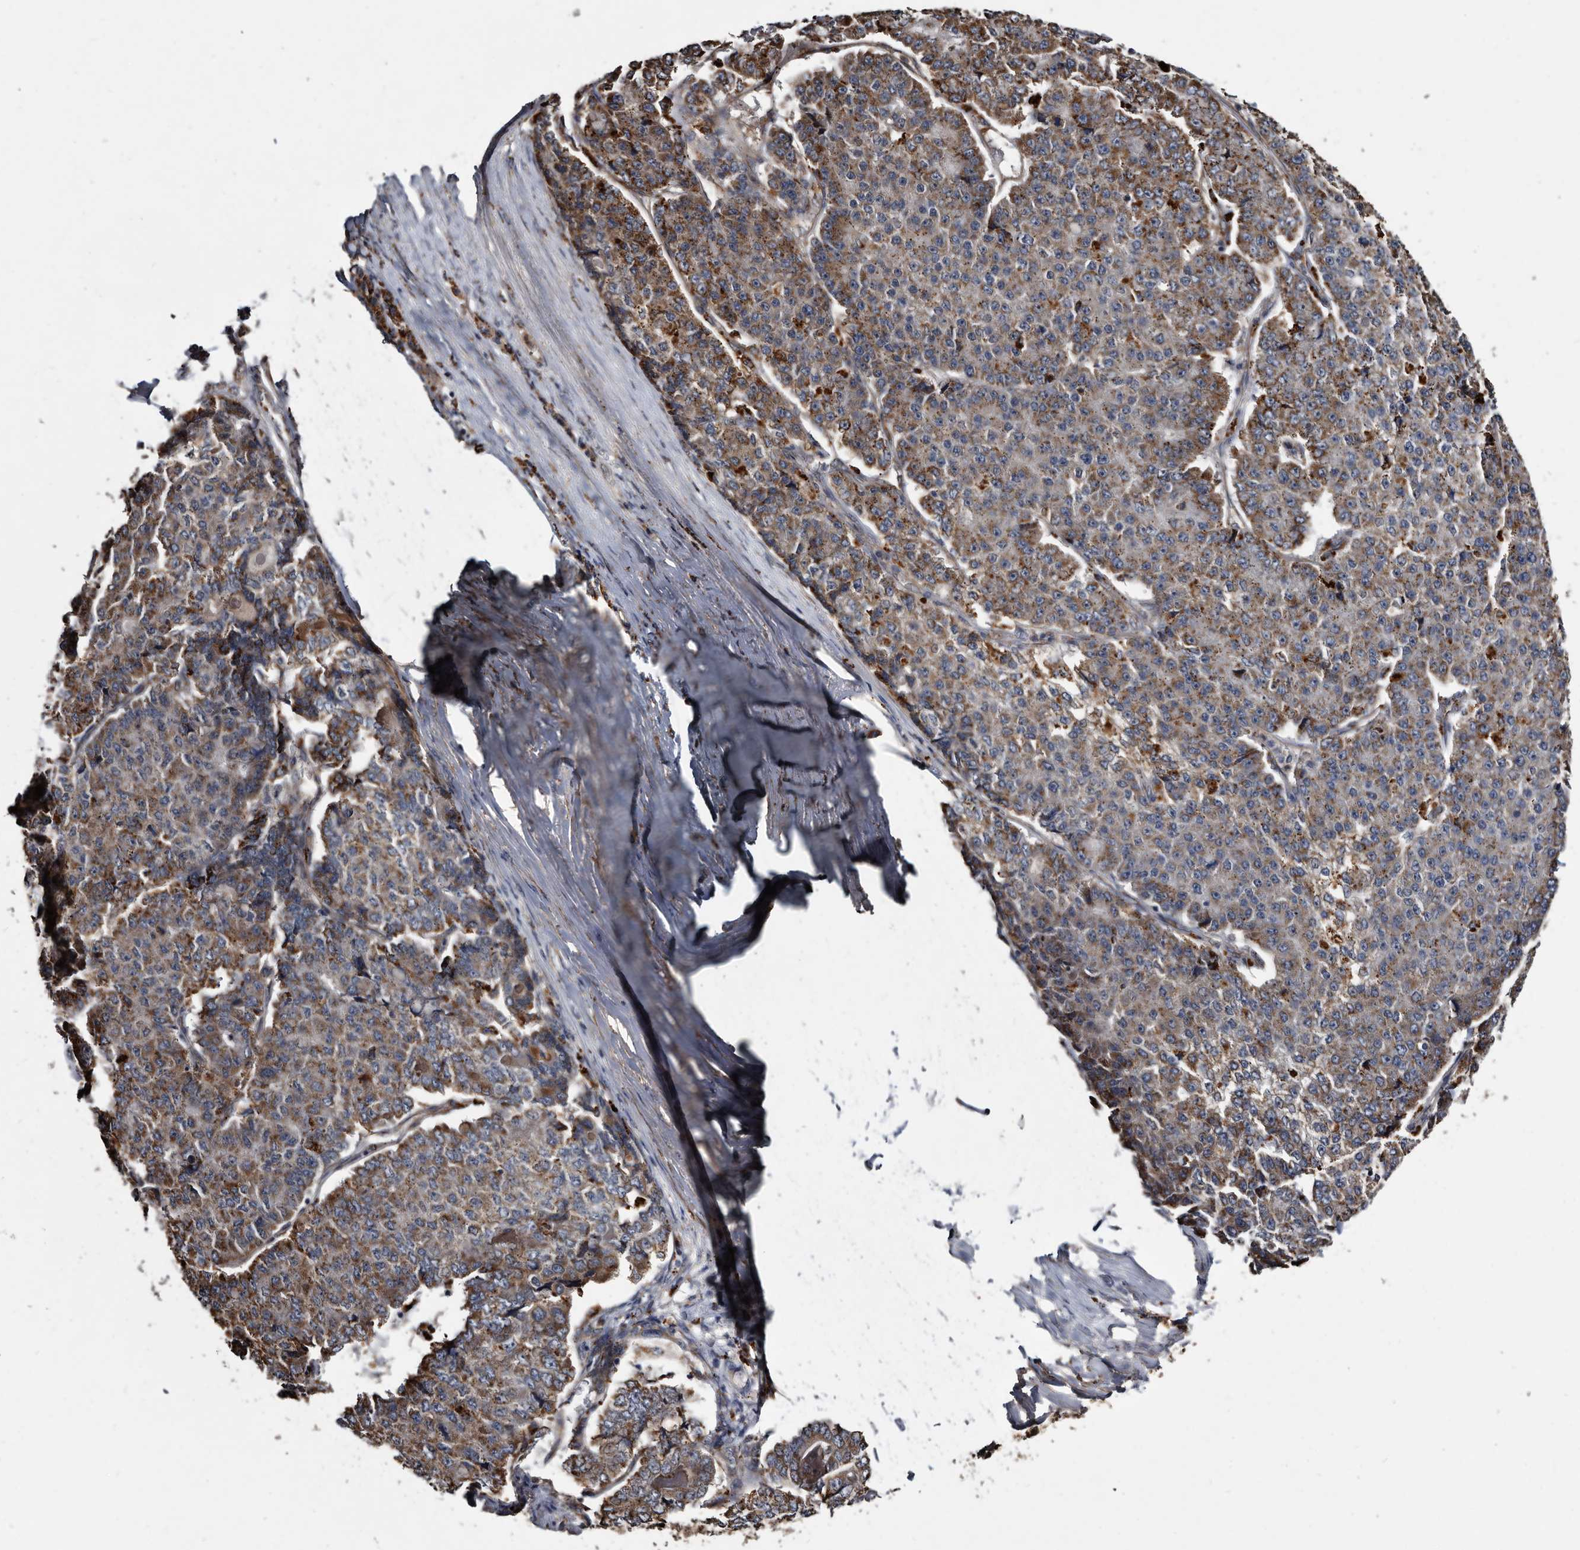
{"staining": {"intensity": "moderate", "quantity": ">75%", "location": "cytoplasmic/membranous"}, "tissue": "pancreatic cancer", "cell_type": "Tumor cells", "image_type": "cancer", "snomed": [{"axis": "morphology", "description": "Adenocarcinoma, NOS"}, {"axis": "topography", "description": "Pancreas"}], "caption": "Brown immunohistochemical staining in human pancreatic cancer (adenocarcinoma) reveals moderate cytoplasmic/membranous positivity in about >75% of tumor cells. The staining was performed using DAB to visualize the protein expression in brown, while the nuclei were stained in blue with hematoxylin (Magnification: 20x).", "gene": "CTSA", "patient": {"sex": "male", "age": 50}}